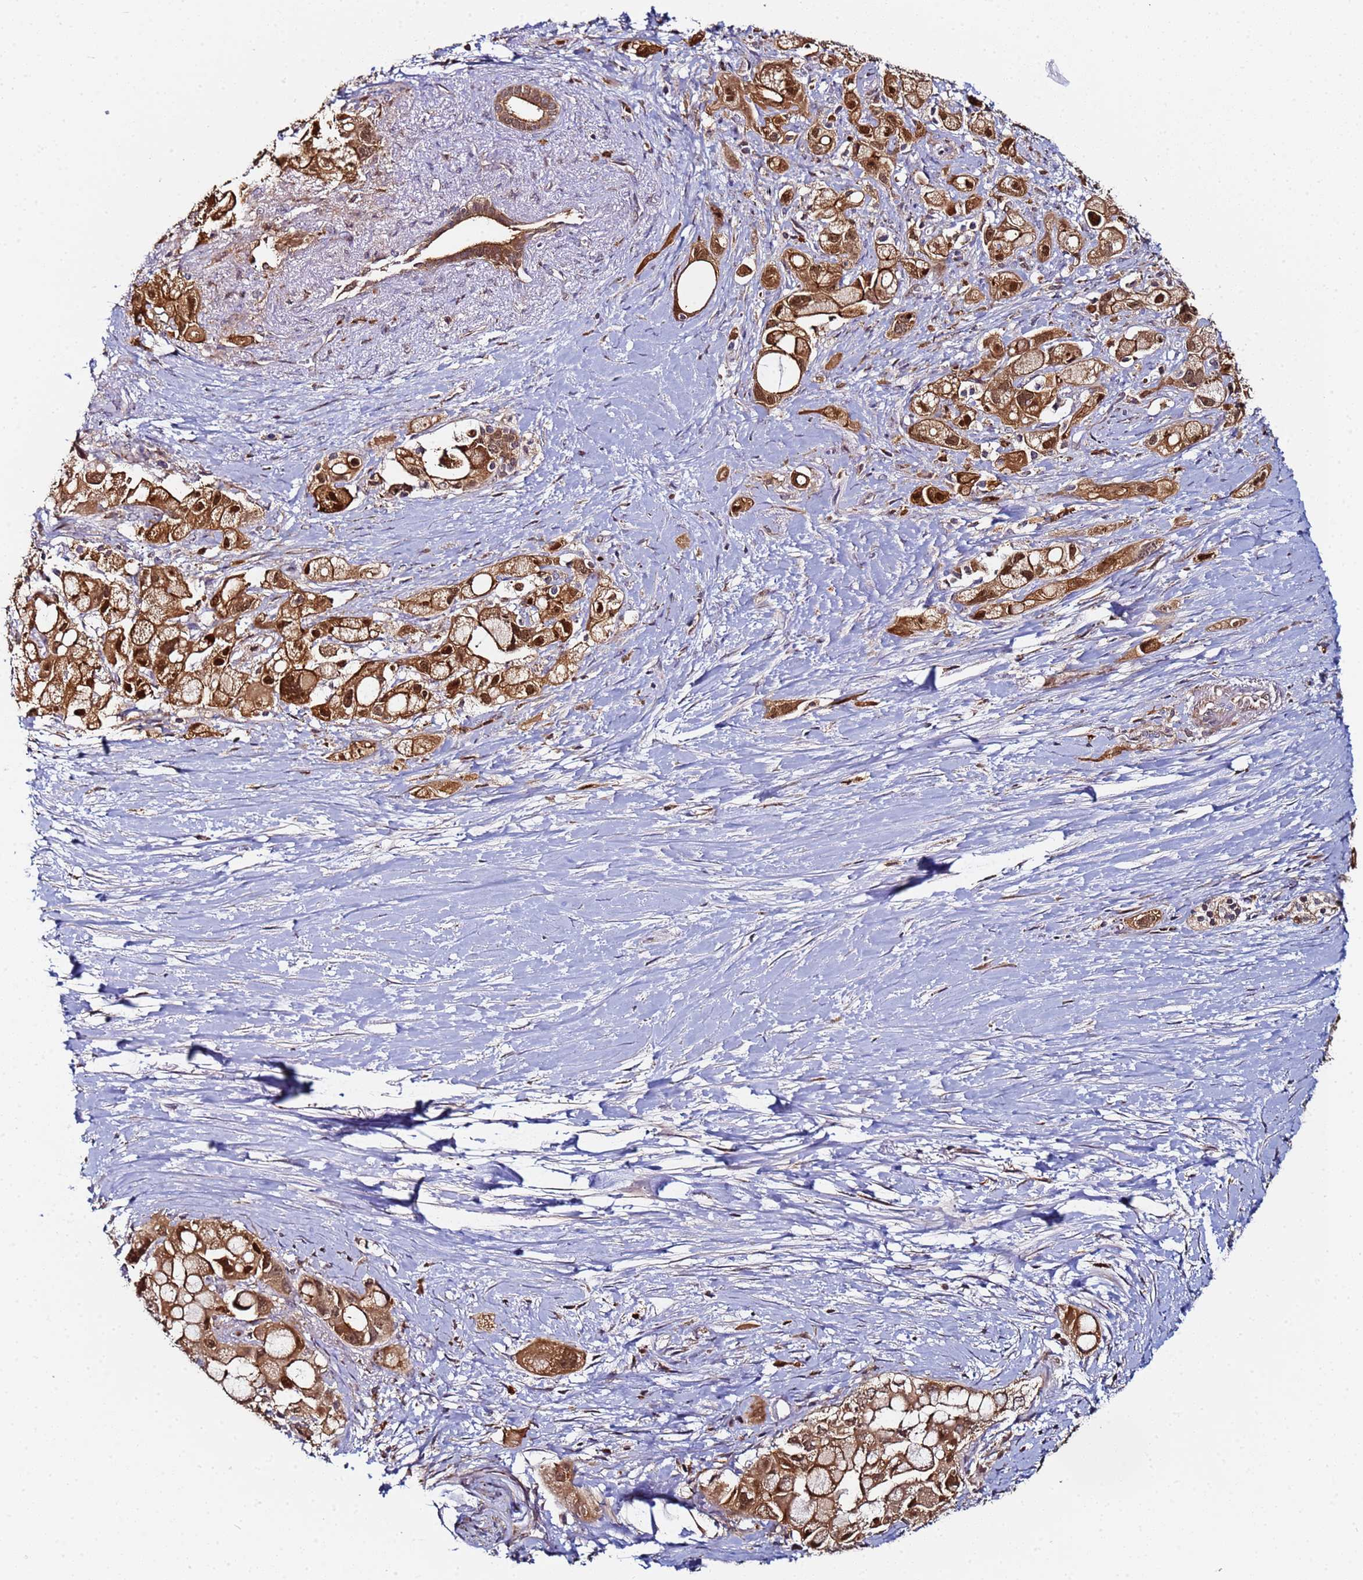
{"staining": {"intensity": "strong", "quantity": ">75%", "location": "cytoplasmic/membranous,nuclear"}, "tissue": "pancreatic cancer", "cell_type": "Tumor cells", "image_type": "cancer", "snomed": [{"axis": "morphology", "description": "Adenocarcinoma, NOS"}, {"axis": "topography", "description": "Pancreas"}], "caption": "Strong cytoplasmic/membranous and nuclear protein staining is identified in about >75% of tumor cells in pancreatic cancer. (IHC, brightfield microscopy, high magnification).", "gene": "CCDC127", "patient": {"sex": "male", "age": 68}}